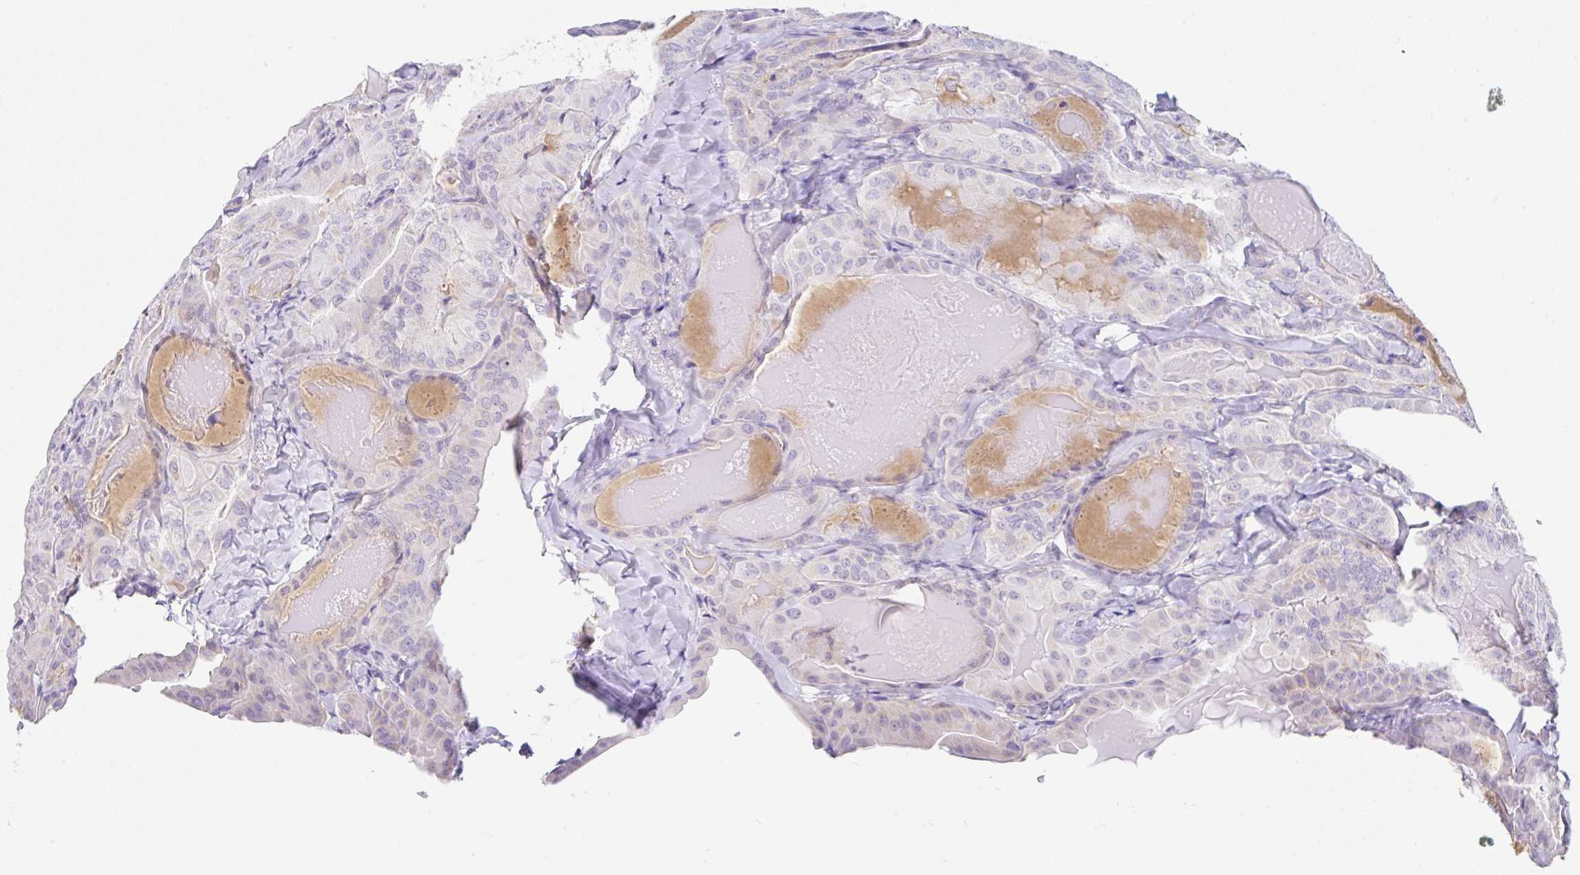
{"staining": {"intensity": "negative", "quantity": "none", "location": "none"}, "tissue": "thyroid cancer", "cell_type": "Tumor cells", "image_type": "cancer", "snomed": [{"axis": "morphology", "description": "Papillary adenocarcinoma, NOS"}, {"axis": "topography", "description": "Thyroid gland"}], "caption": "Immunohistochemical staining of papillary adenocarcinoma (thyroid) demonstrates no significant staining in tumor cells.", "gene": "DKK4", "patient": {"sex": "female", "age": 68}}